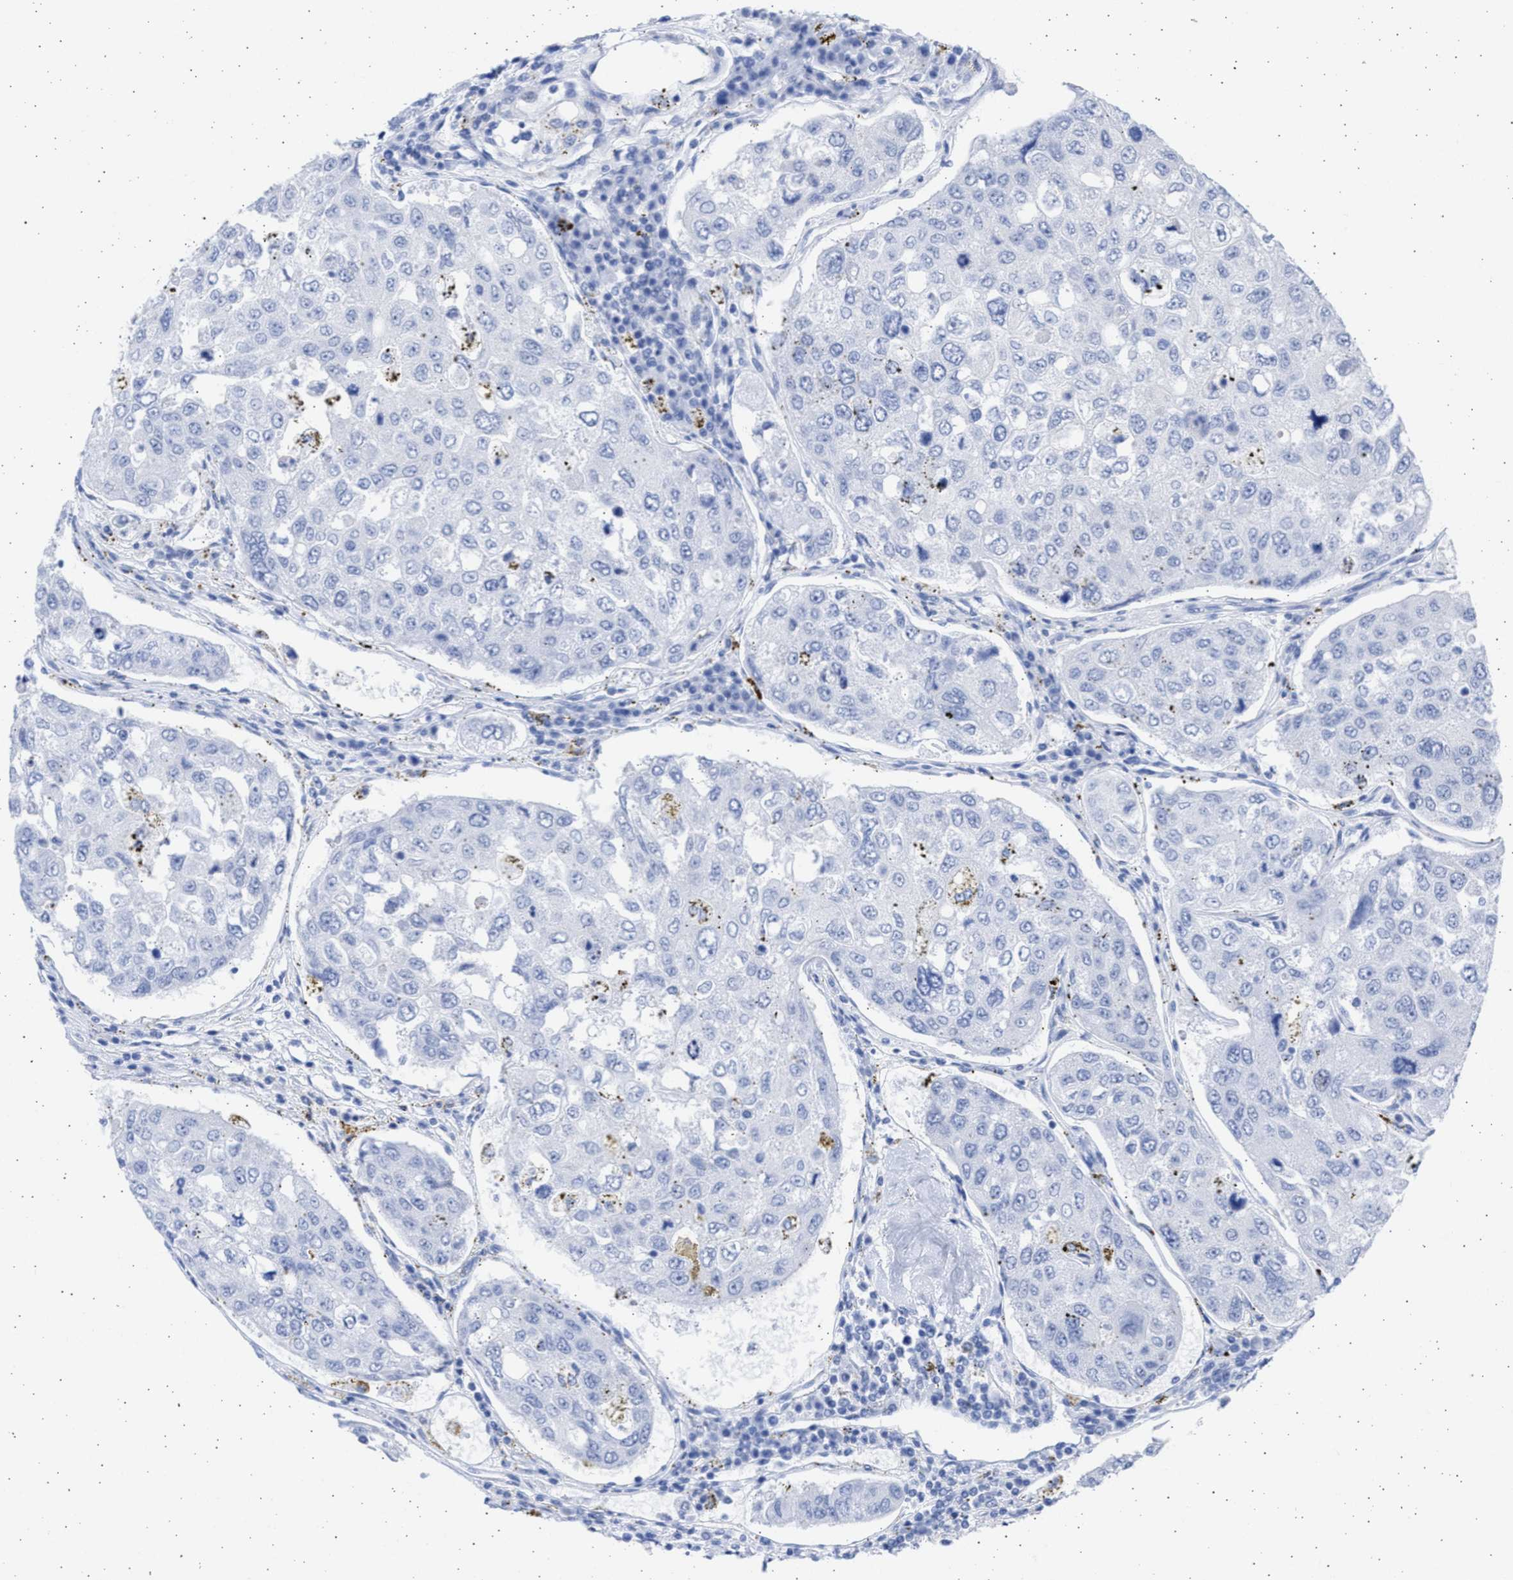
{"staining": {"intensity": "negative", "quantity": "none", "location": "none"}, "tissue": "urothelial cancer", "cell_type": "Tumor cells", "image_type": "cancer", "snomed": [{"axis": "morphology", "description": "Urothelial carcinoma, High grade"}, {"axis": "topography", "description": "Lymph node"}, {"axis": "topography", "description": "Urinary bladder"}], "caption": "DAB immunohistochemical staining of human urothelial cancer reveals no significant expression in tumor cells.", "gene": "ALDOC", "patient": {"sex": "male", "age": 51}}